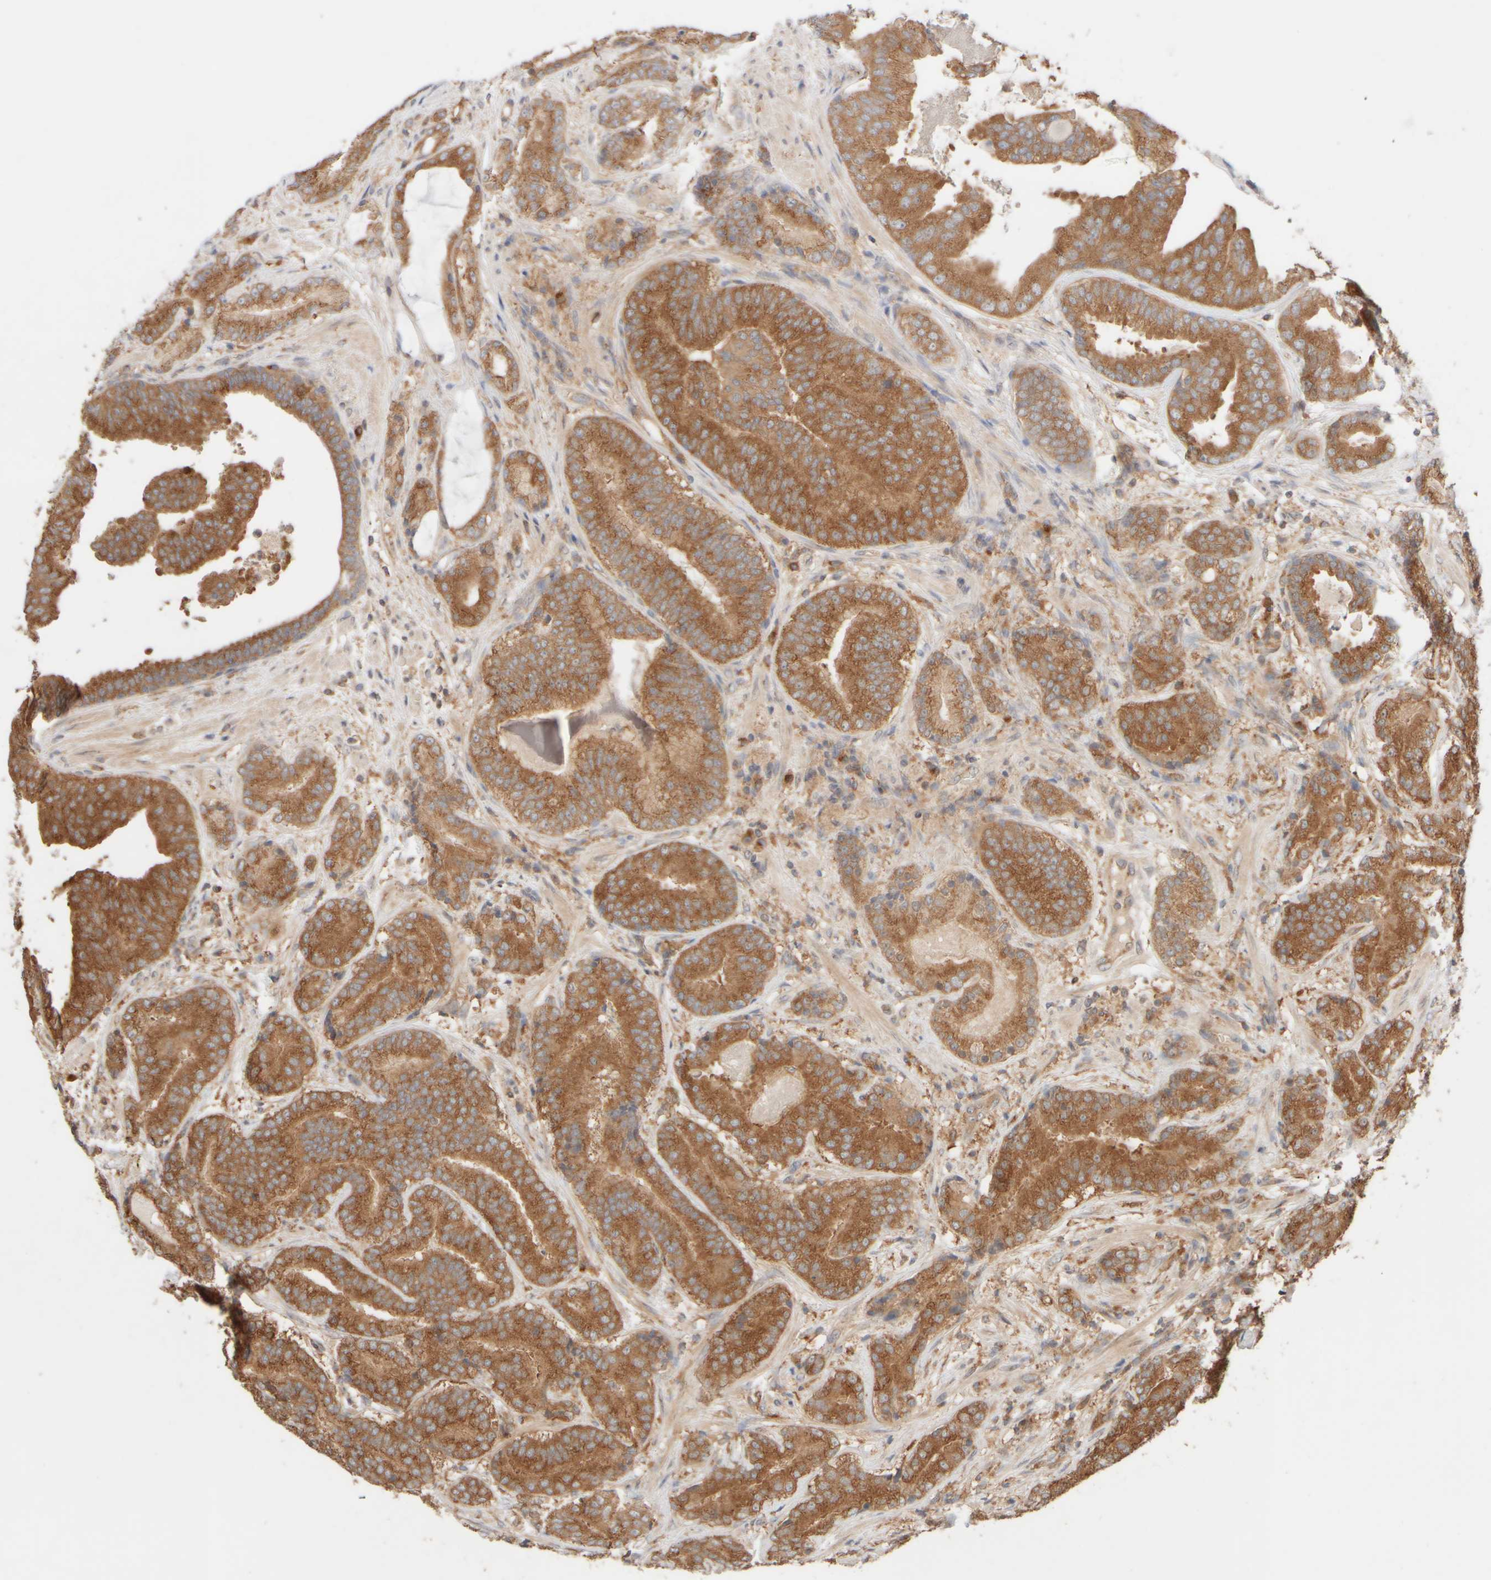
{"staining": {"intensity": "moderate", "quantity": ">75%", "location": "cytoplasmic/membranous"}, "tissue": "prostate cancer", "cell_type": "Tumor cells", "image_type": "cancer", "snomed": [{"axis": "morphology", "description": "Adenocarcinoma, High grade"}, {"axis": "topography", "description": "Prostate"}], "caption": "An image of prostate cancer stained for a protein demonstrates moderate cytoplasmic/membranous brown staining in tumor cells.", "gene": "RABEP1", "patient": {"sex": "male", "age": 55}}